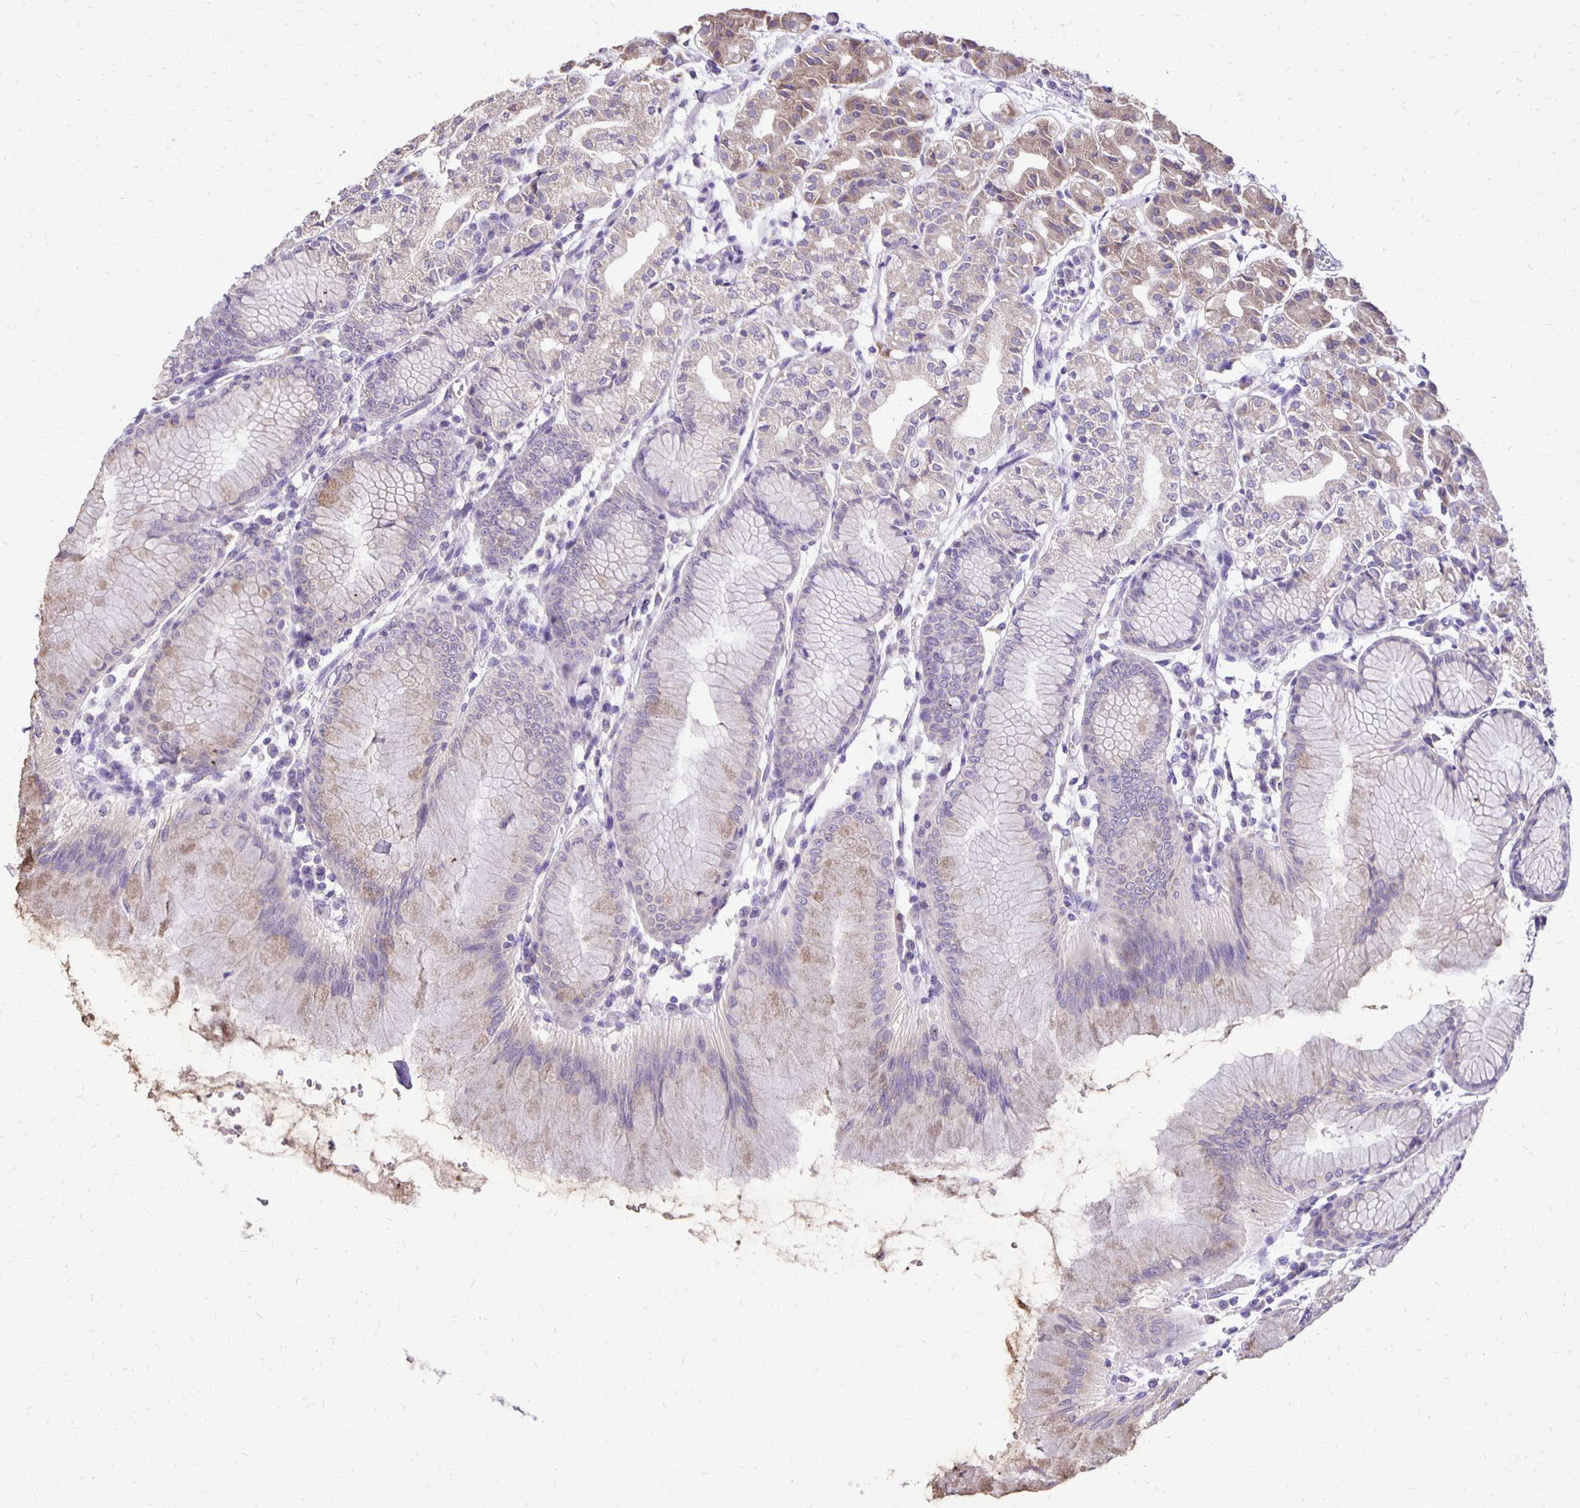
{"staining": {"intensity": "weak", "quantity": "25%-75%", "location": "cytoplasmic/membranous"}, "tissue": "stomach", "cell_type": "Glandular cells", "image_type": "normal", "snomed": [{"axis": "morphology", "description": "Normal tissue, NOS"}, {"axis": "topography", "description": "Stomach"}], "caption": "Immunohistochemistry image of benign stomach: human stomach stained using immunohistochemistry displays low levels of weak protein expression localized specifically in the cytoplasmic/membranous of glandular cells, appearing as a cytoplasmic/membranous brown color.", "gene": "ANKRD45", "patient": {"sex": "female", "age": 57}}